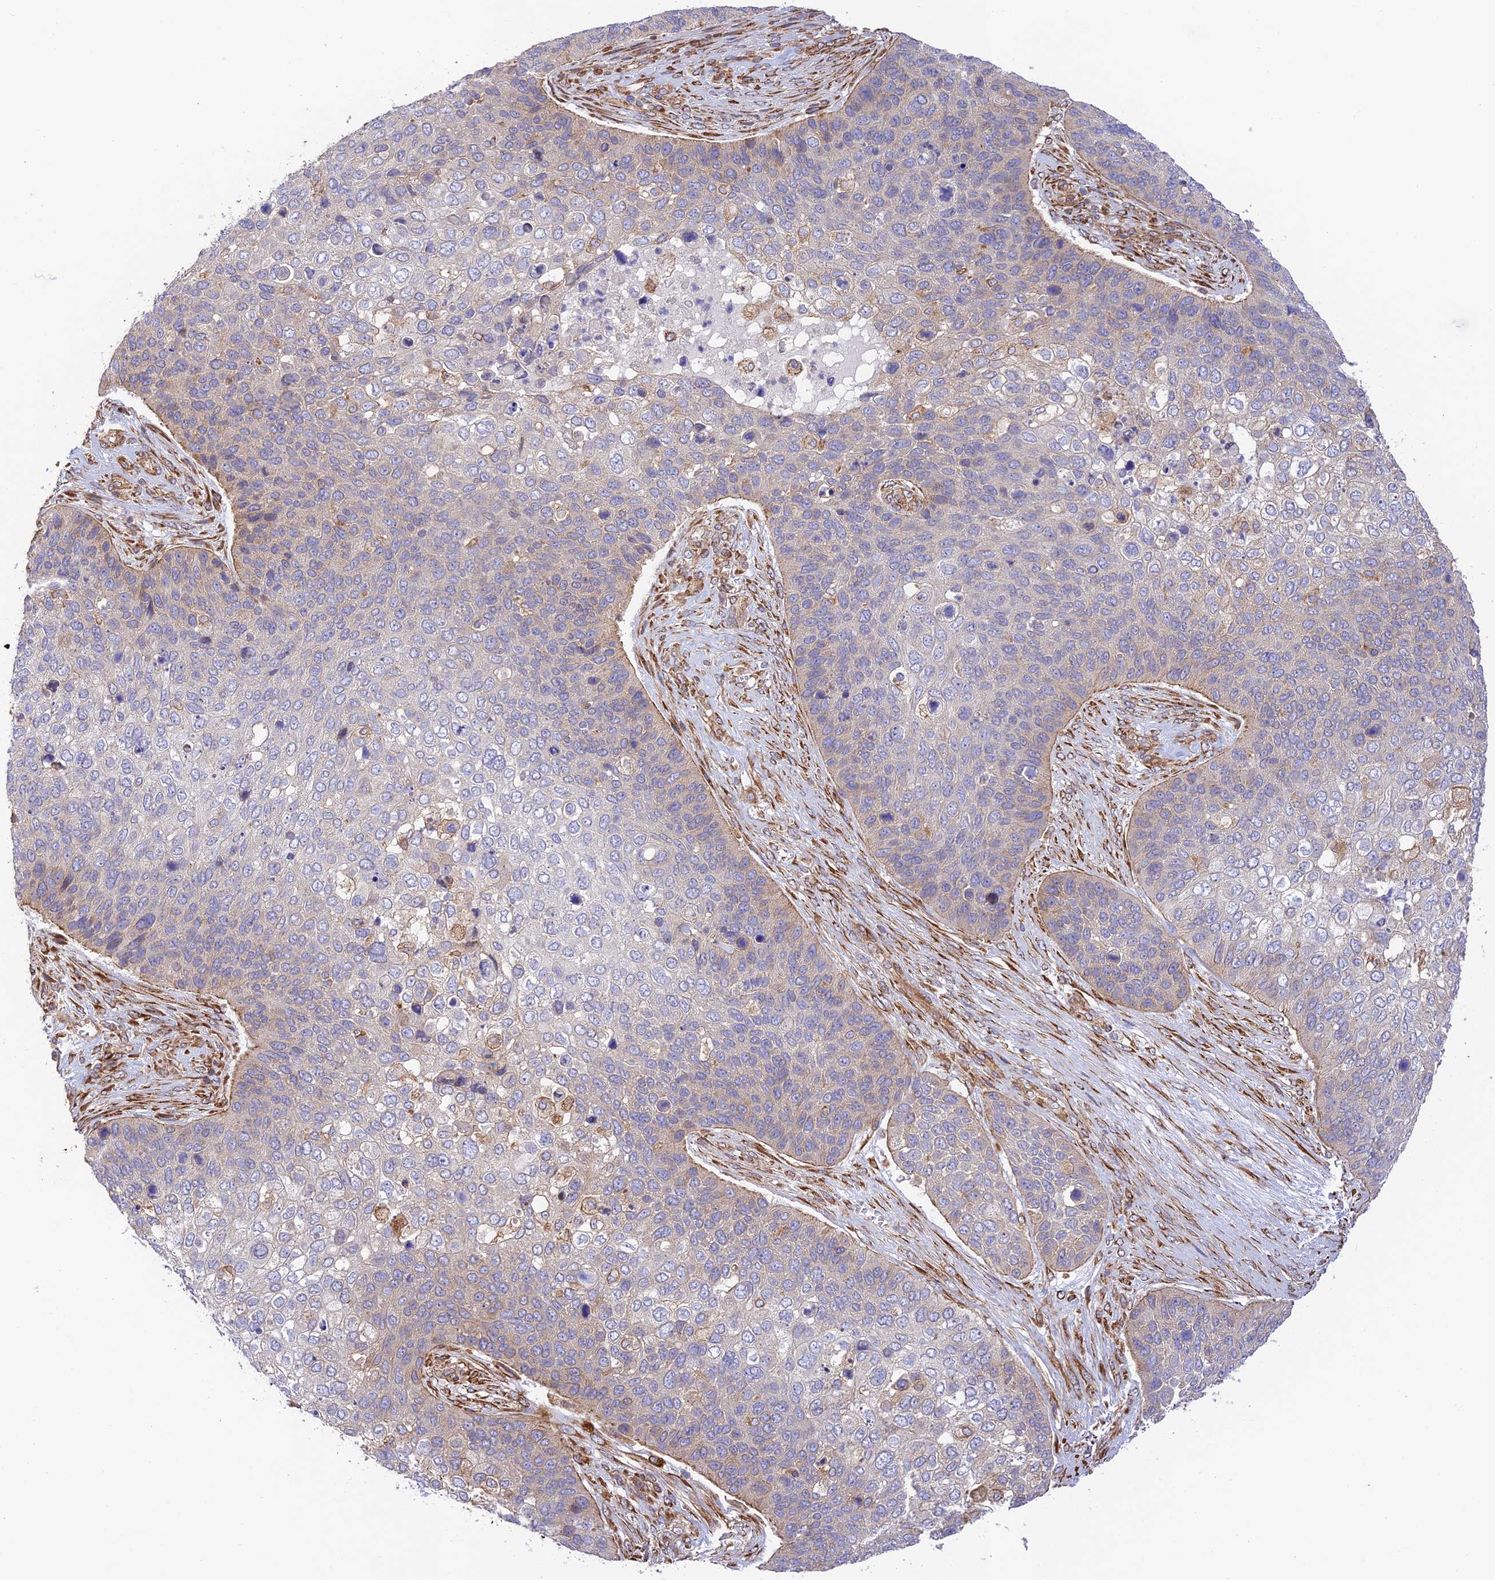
{"staining": {"intensity": "weak", "quantity": "<25%", "location": "cytoplasmic/membranous"}, "tissue": "skin cancer", "cell_type": "Tumor cells", "image_type": "cancer", "snomed": [{"axis": "morphology", "description": "Basal cell carcinoma"}, {"axis": "topography", "description": "Skin"}], "caption": "This is a image of immunohistochemistry staining of skin cancer, which shows no positivity in tumor cells.", "gene": "EXOC3L4", "patient": {"sex": "female", "age": 74}}